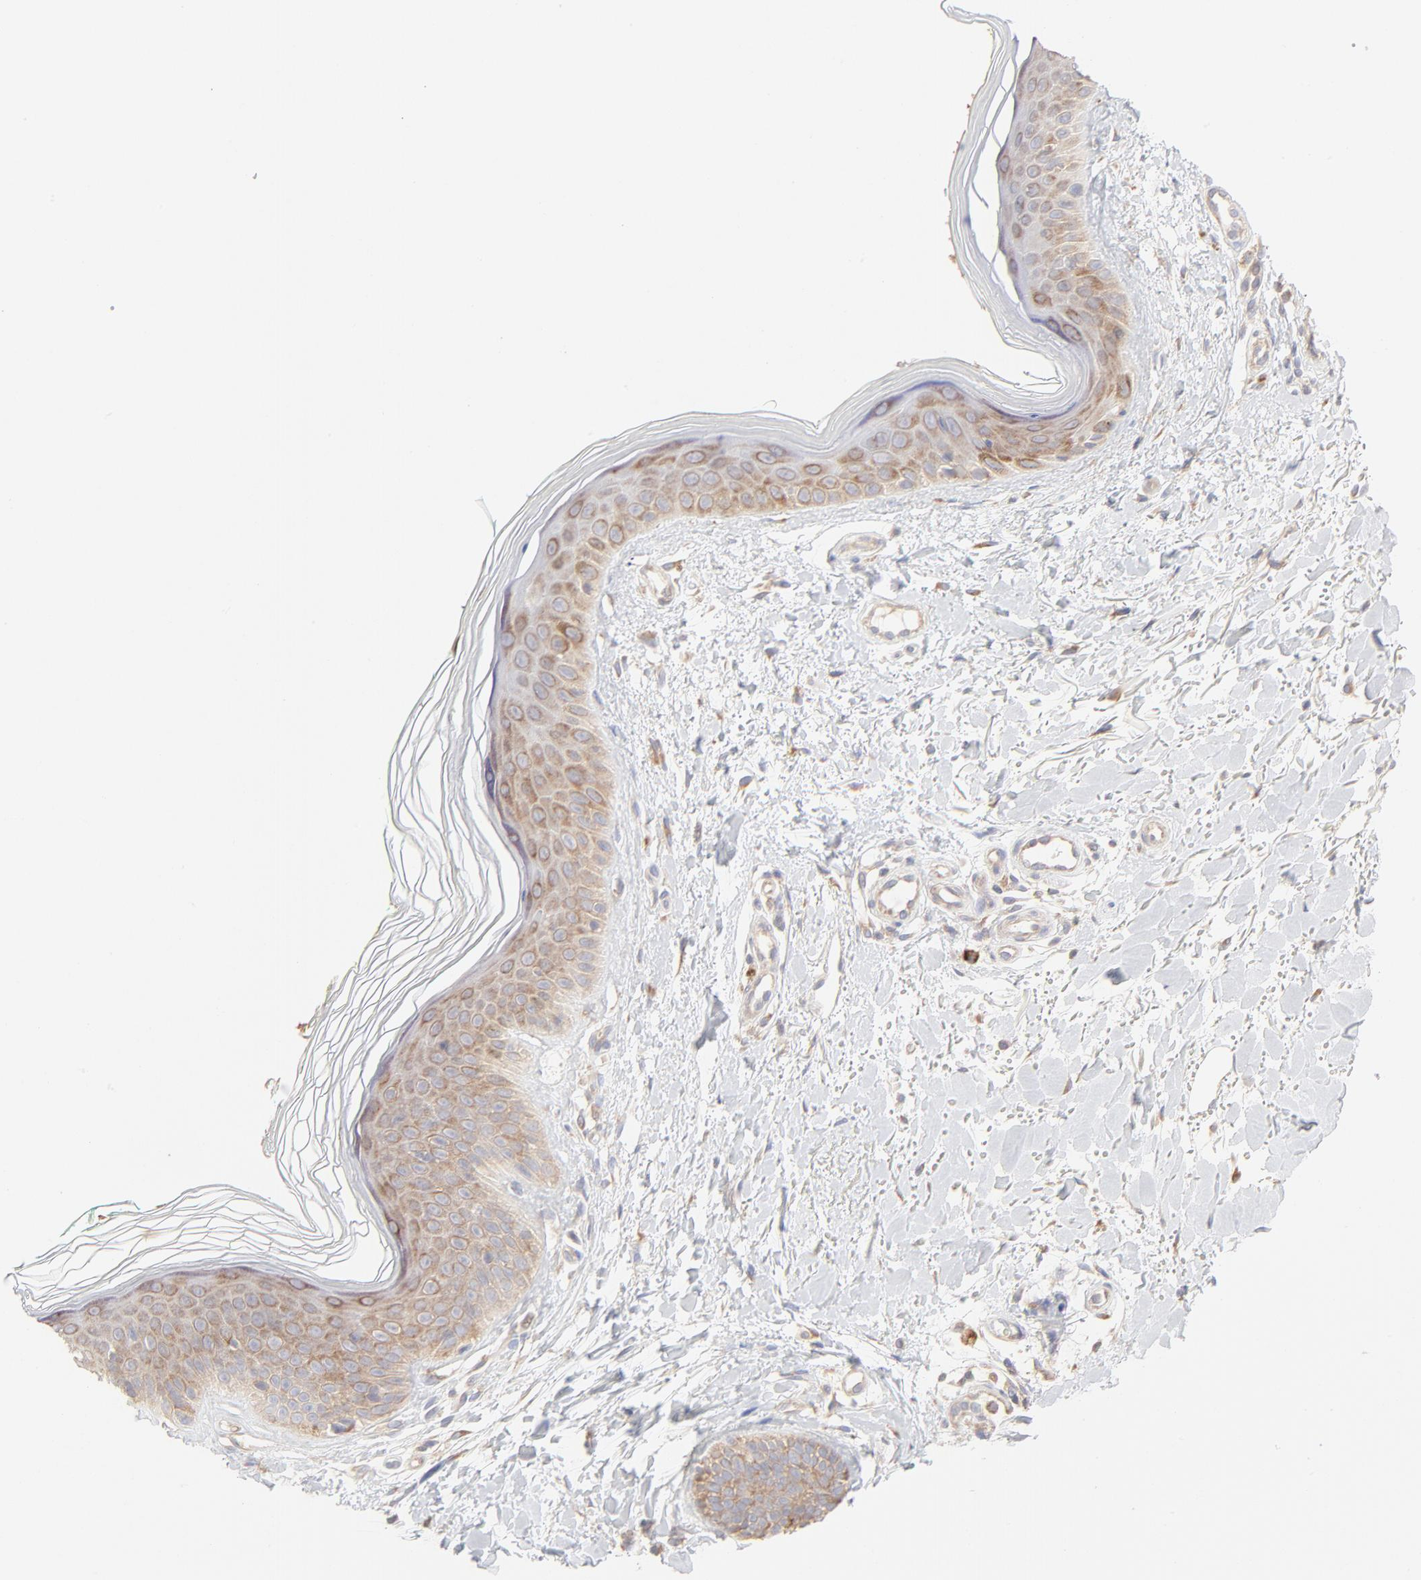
{"staining": {"intensity": "moderate", "quantity": ">75%", "location": "cytoplasmic/membranous"}, "tissue": "skin", "cell_type": "Fibroblasts", "image_type": "normal", "snomed": [{"axis": "morphology", "description": "Normal tissue, NOS"}, {"axis": "topography", "description": "Skin"}], "caption": "A high-resolution image shows IHC staining of unremarkable skin, which exhibits moderate cytoplasmic/membranous positivity in about >75% of fibroblasts. The protein is stained brown, and the nuclei are stained in blue (DAB (3,3'-diaminobenzidine) IHC with brightfield microscopy, high magnification).", "gene": "RPS21", "patient": {"sex": "male", "age": 71}}